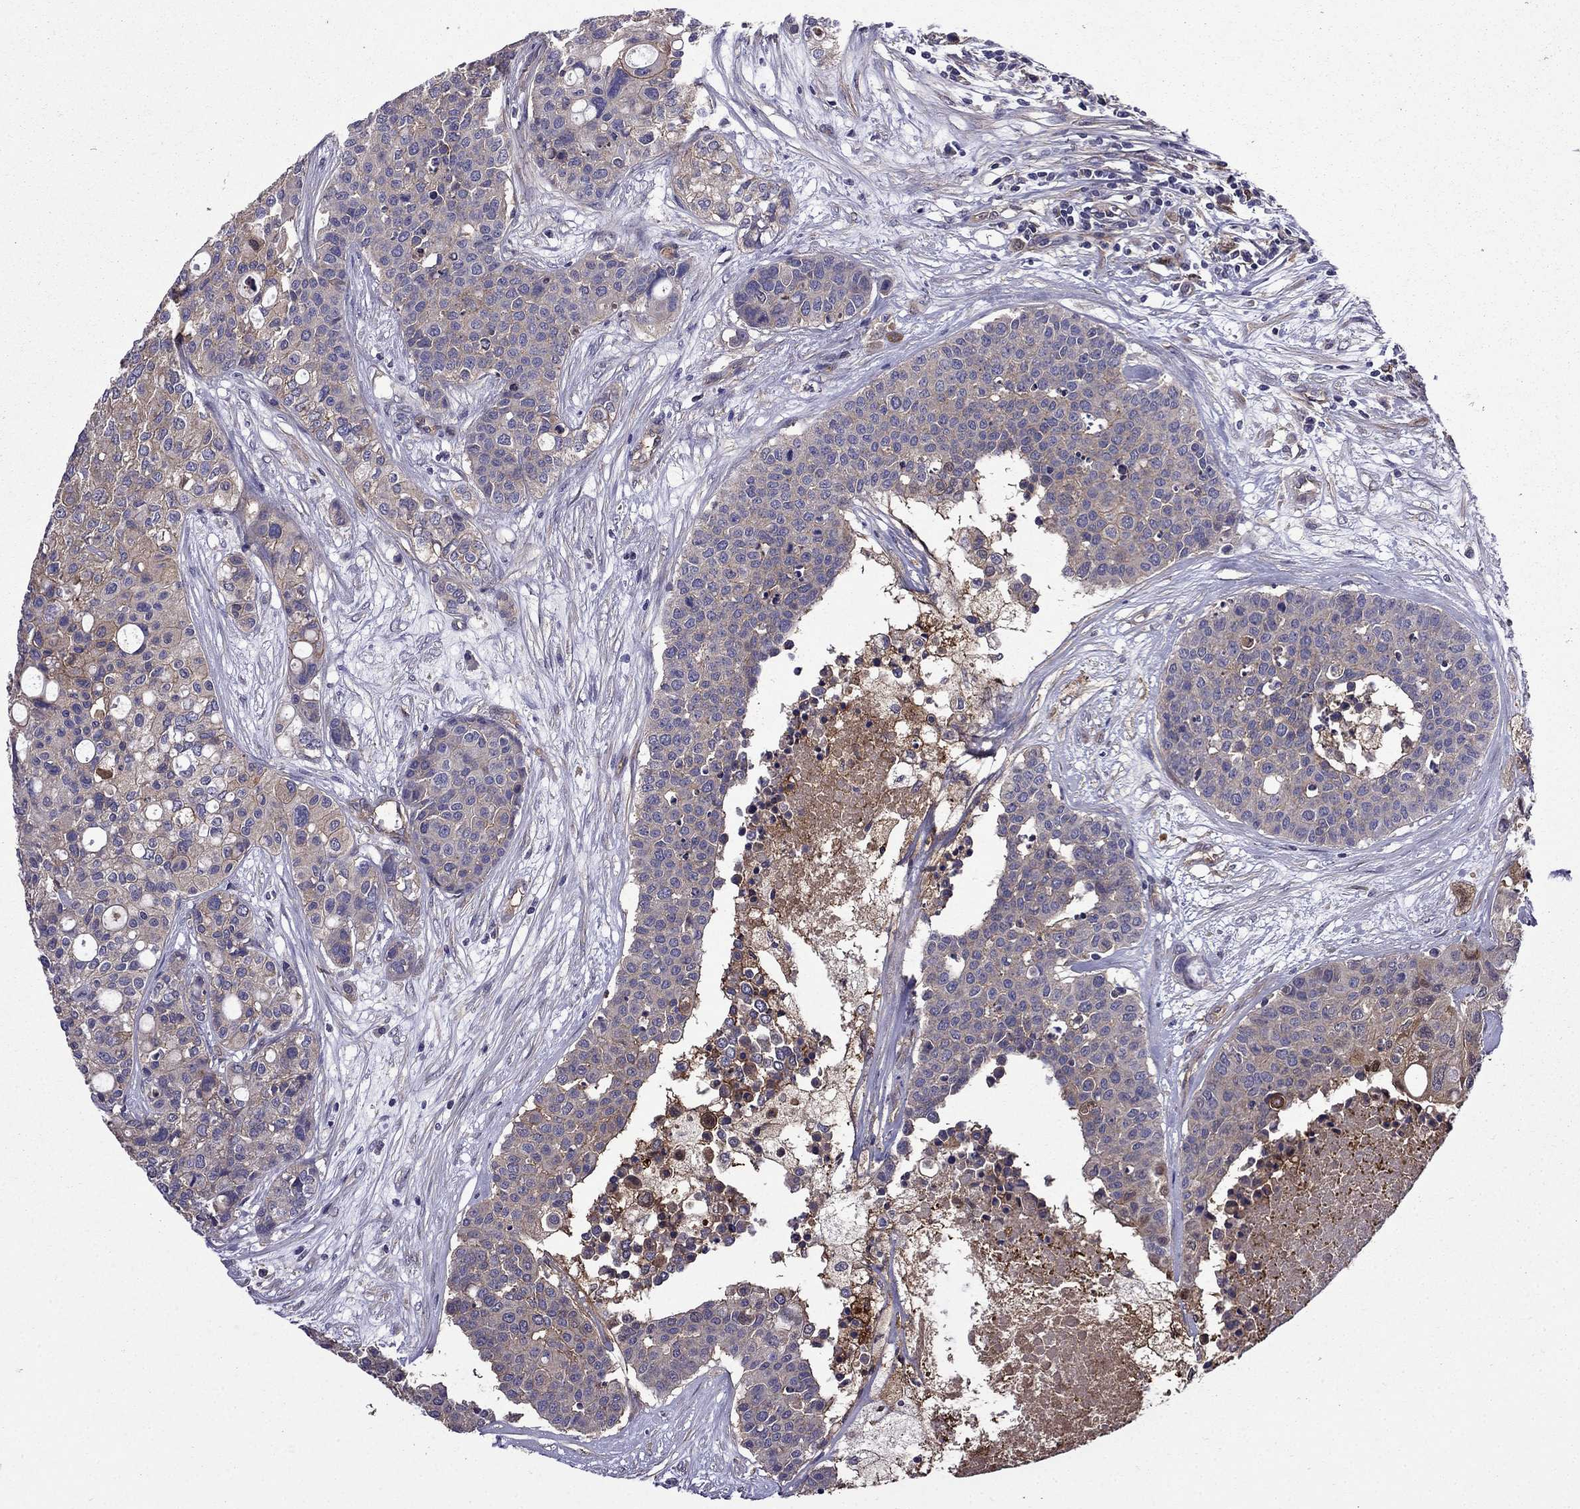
{"staining": {"intensity": "weak", "quantity": "<25%", "location": "cytoplasmic/membranous"}, "tissue": "carcinoid", "cell_type": "Tumor cells", "image_type": "cancer", "snomed": [{"axis": "morphology", "description": "Carcinoid, malignant, NOS"}, {"axis": "topography", "description": "Colon"}], "caption": "The immunohistochemistry histopathology image has no significant positivity in tumor cells of carcinoid (malignant) tissue.", "gene": "ITGB1", "patient": {"sex": "male", "age": 81}}